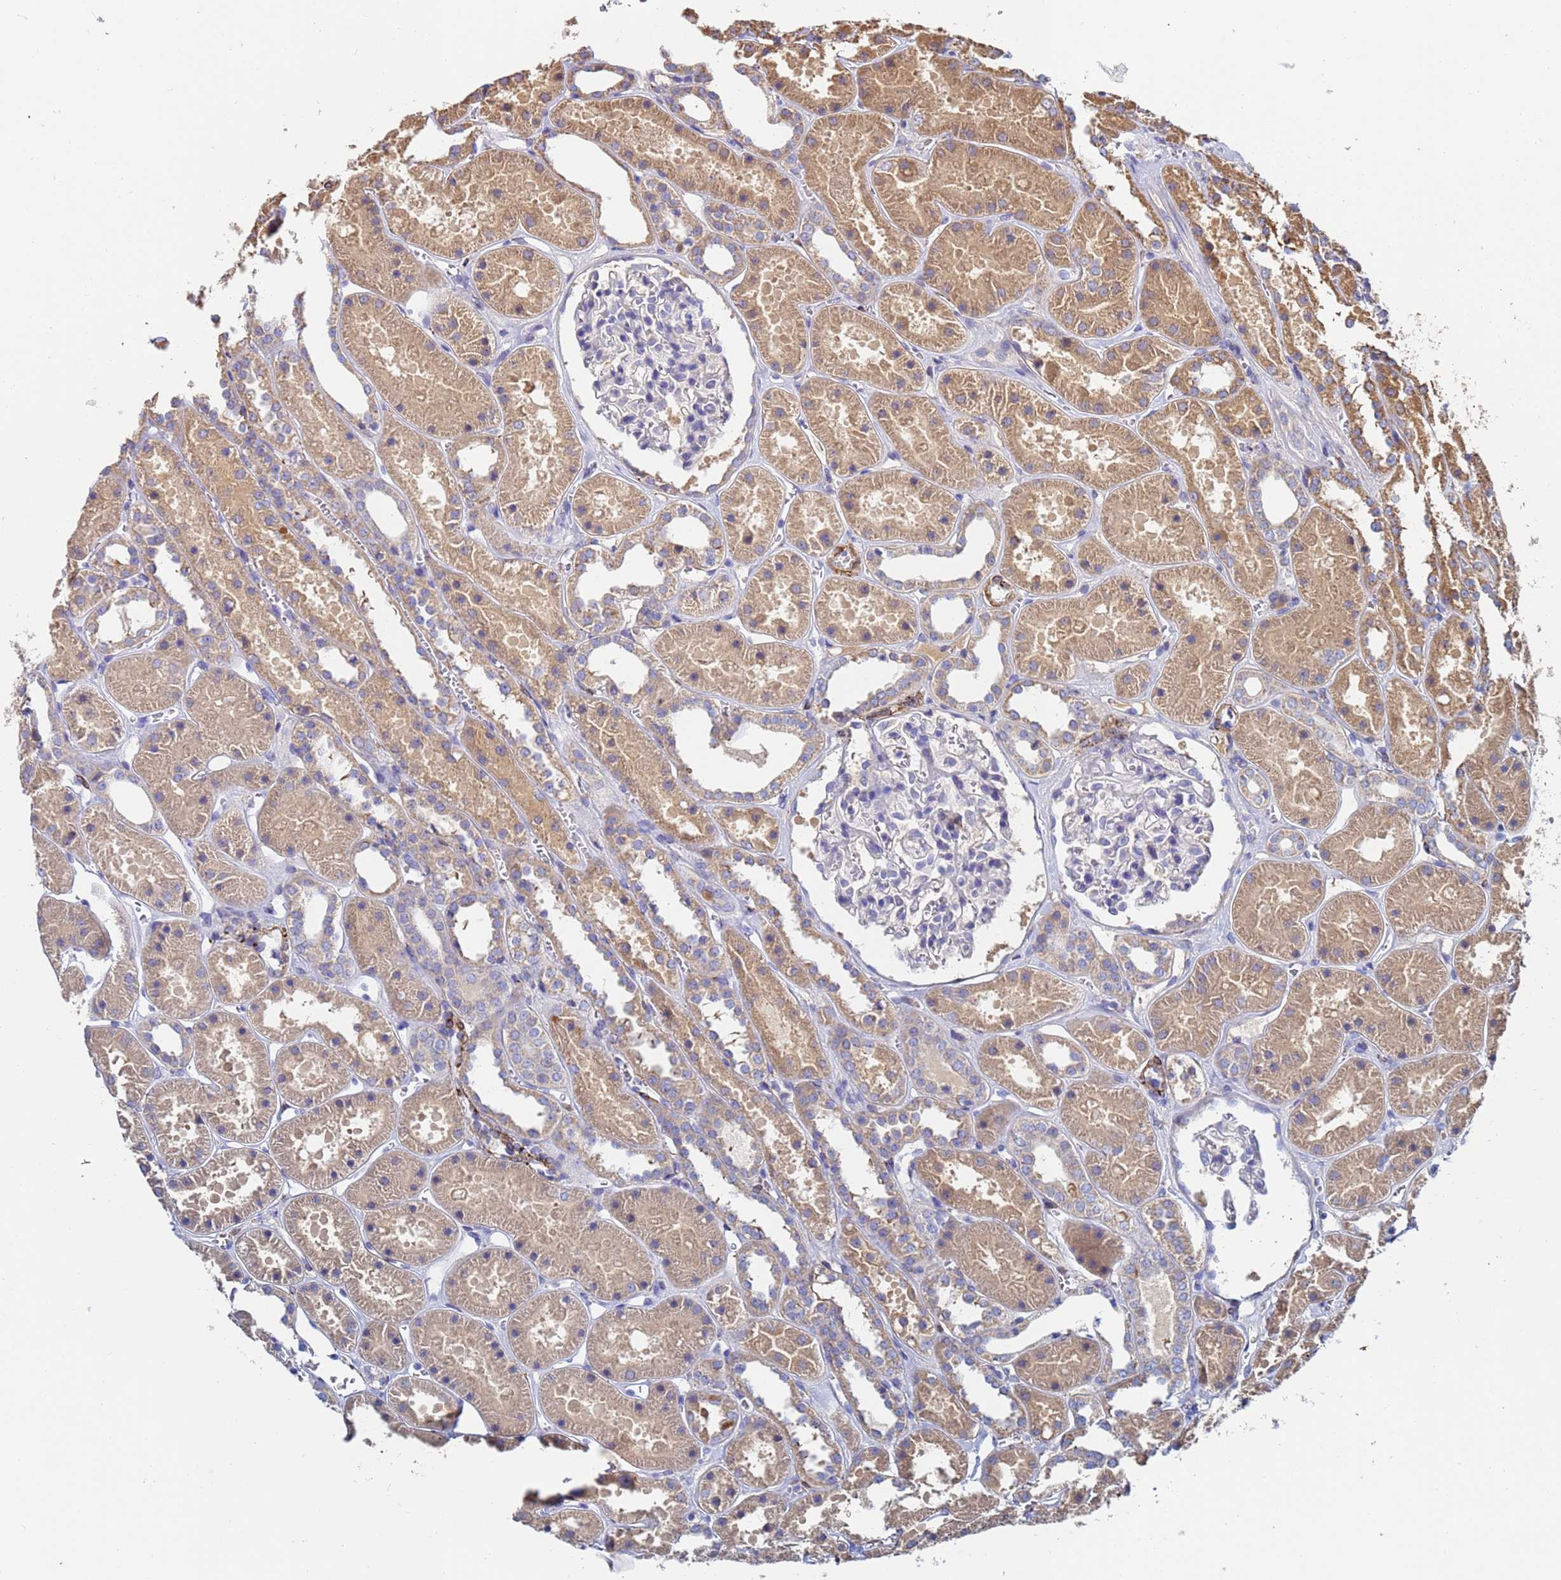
{"staining": {"intensity": "negative", "quantity": "none", "location": "none"}, "tissue": "kidney", "cell_type": "Cells in glomeruli", "image_type": "normal", "snomed": [{"axis": "morphology", "description": "Normal tissue, NOS"}, {"axis": "topography", "description": "Kidney"}], "caption": "DAB immunohistochemical staining of unremarkable kidney demonstrates no significant expression in cells in glomeruli. (DAB IHC with hematoxylin counter stain).", "gene": "C5orf34", "patient": {"sex": "female", "age": 41}}